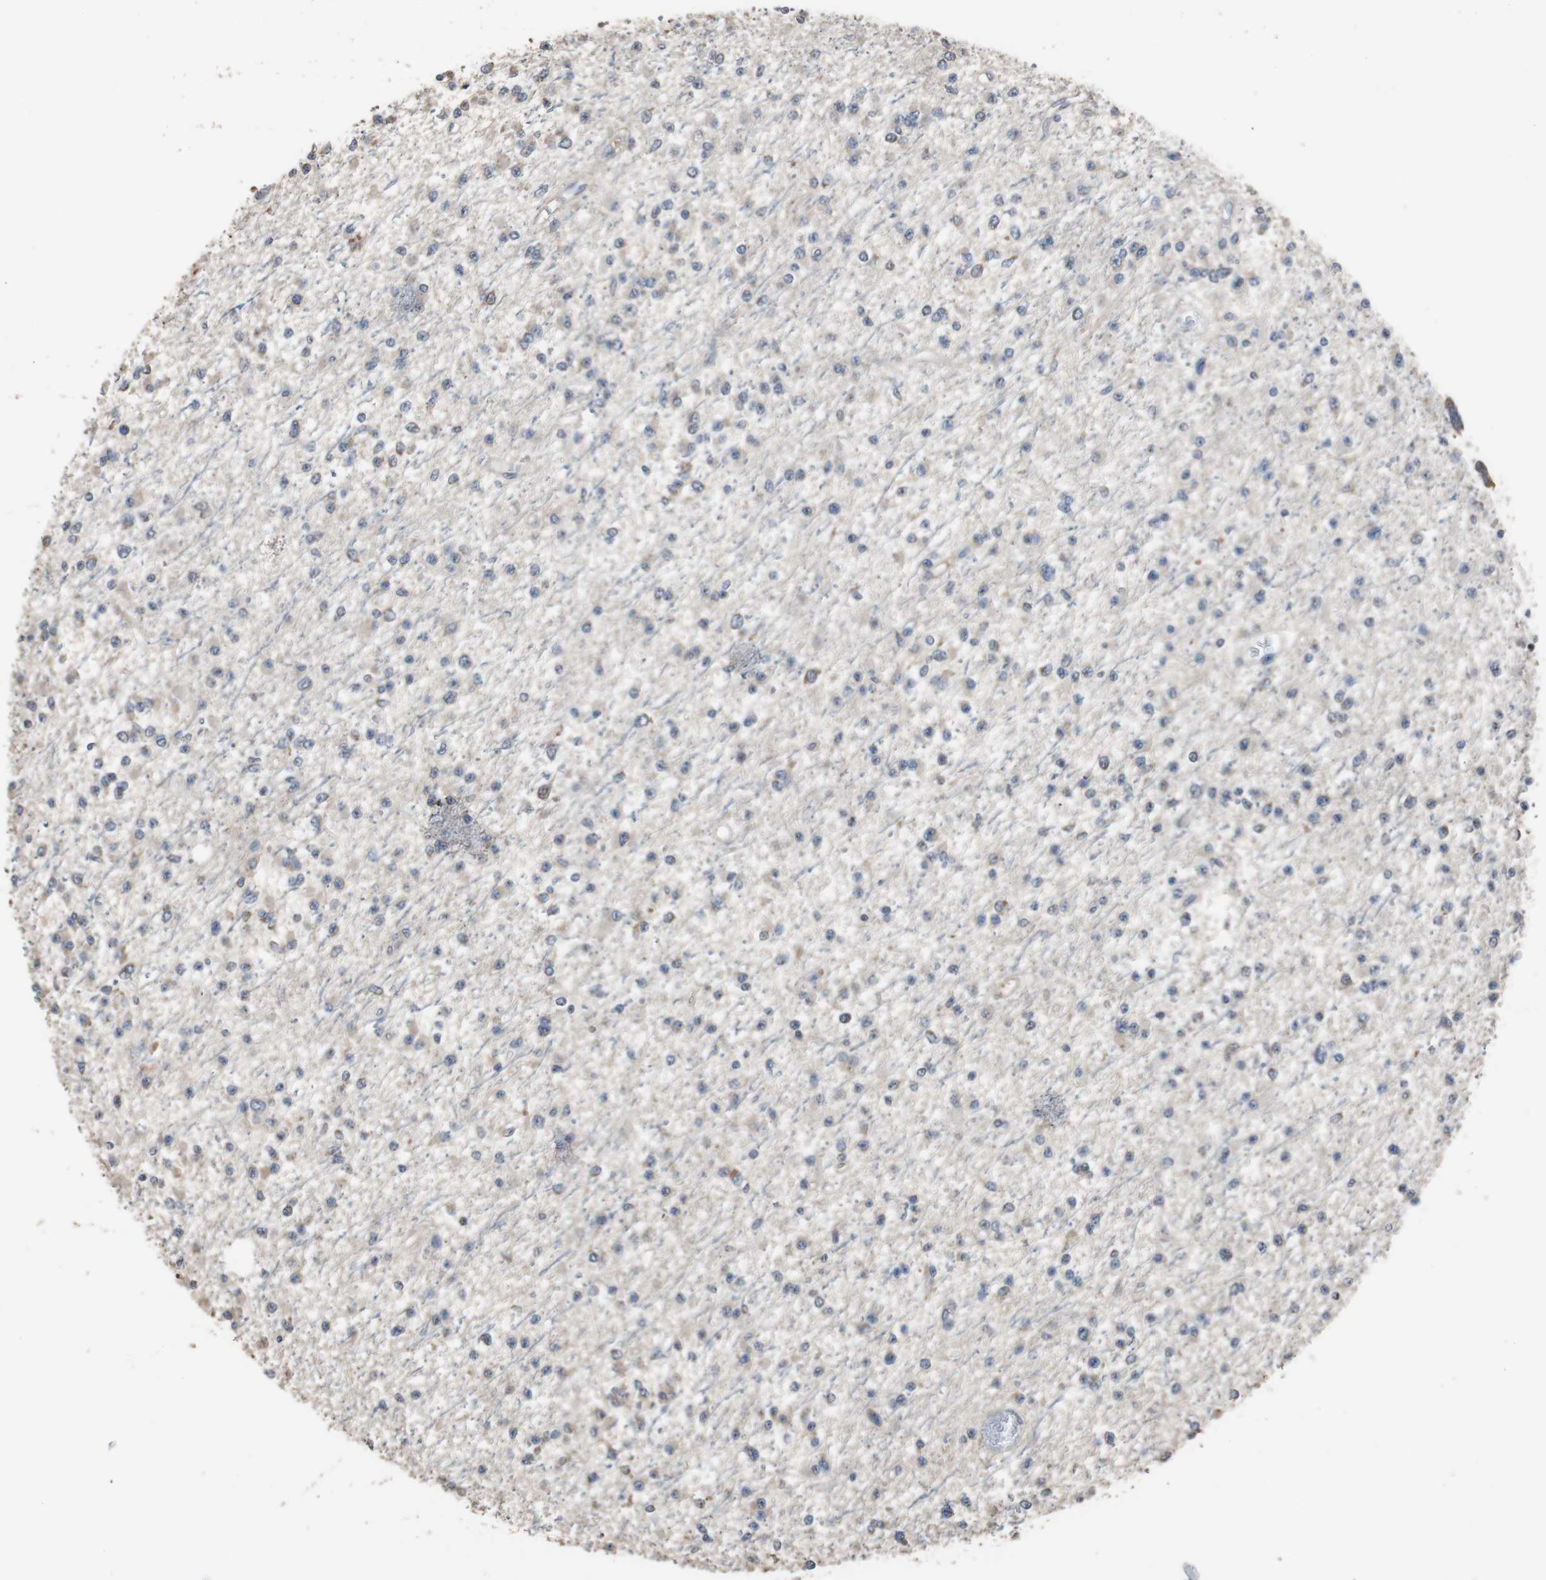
{"staining": {"intensity": "weak", "quantity": "<25%", "location": "cytoplasmic/membranous"}, "tissue": "glioma", "cell_type": "Tumor cells", "image_type": "cancer", "snomed": [{"axis": "morphology", "description": "Glioma, malignant, Low grade"}, {"axis": "topography", "description": "Brain"}], "caption": "A high-resolution image shows immunohistochemistry staining of malignant glioma (low-grade), which demonstrates no significant positivity in tumor cells. Nuclei are stained in blue.", "gene": "SCIMP", "patient": {"sex": "female", "age": 22}}